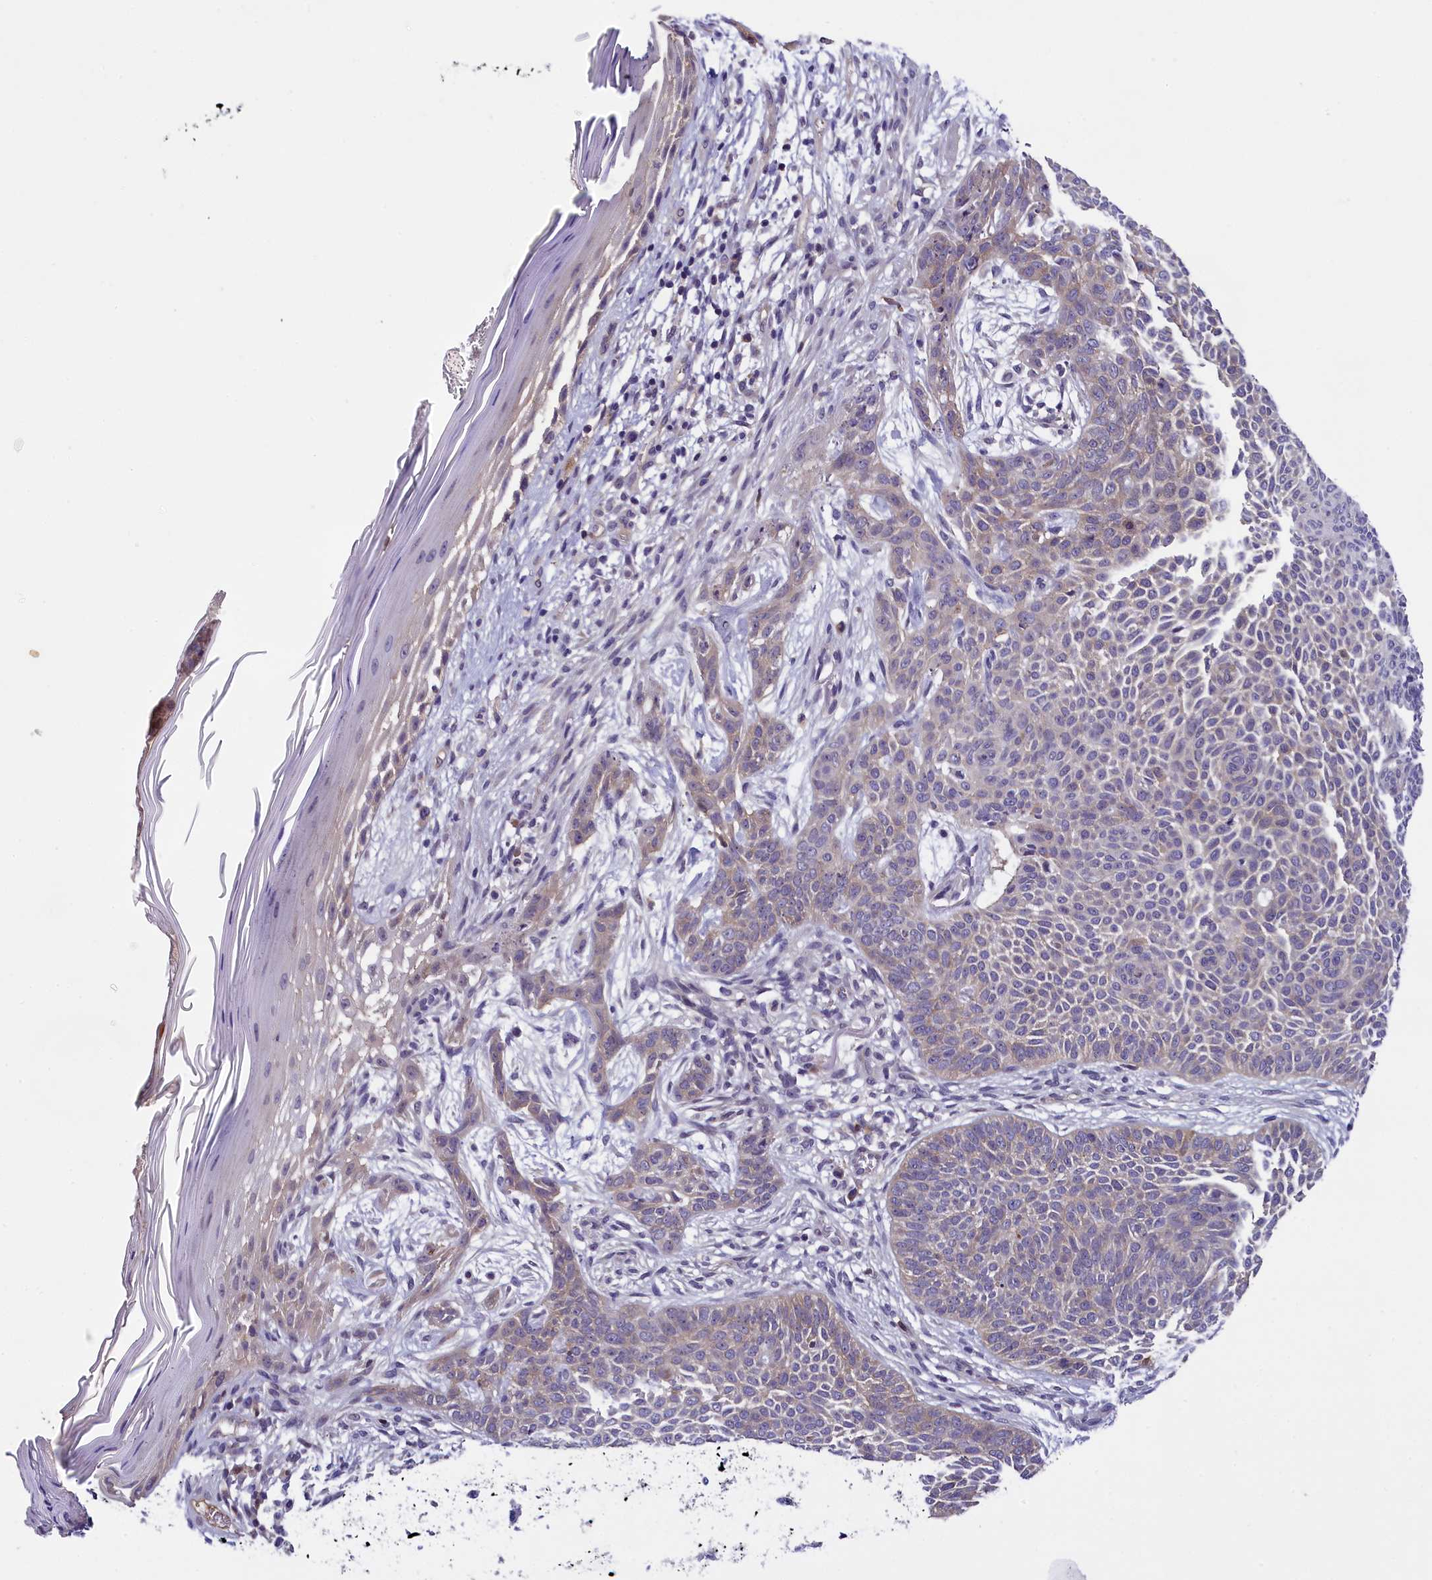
{"staining": {"intensity": "weak", "quantity": "<25%", "location": "cytoplasmic/membranous"}, "tissue": "skin cancer", "cell_type": "Tumor cells", "image_type": "cancer", "snomed": [{"axis": "morphology", "description": "Basal cell carcinoma"}, {"axis": "topography", "description": "Skin"}], "caption": "High magnification brightfield microscopy of skin cancer (basal cell carcinoma) stained with DAB (brown) and counterstained with hematoxylin (blue): tumor cells show no significant positivity.", "gene": "ENKD1", "patient": {"sex": "male", "age": 85}}